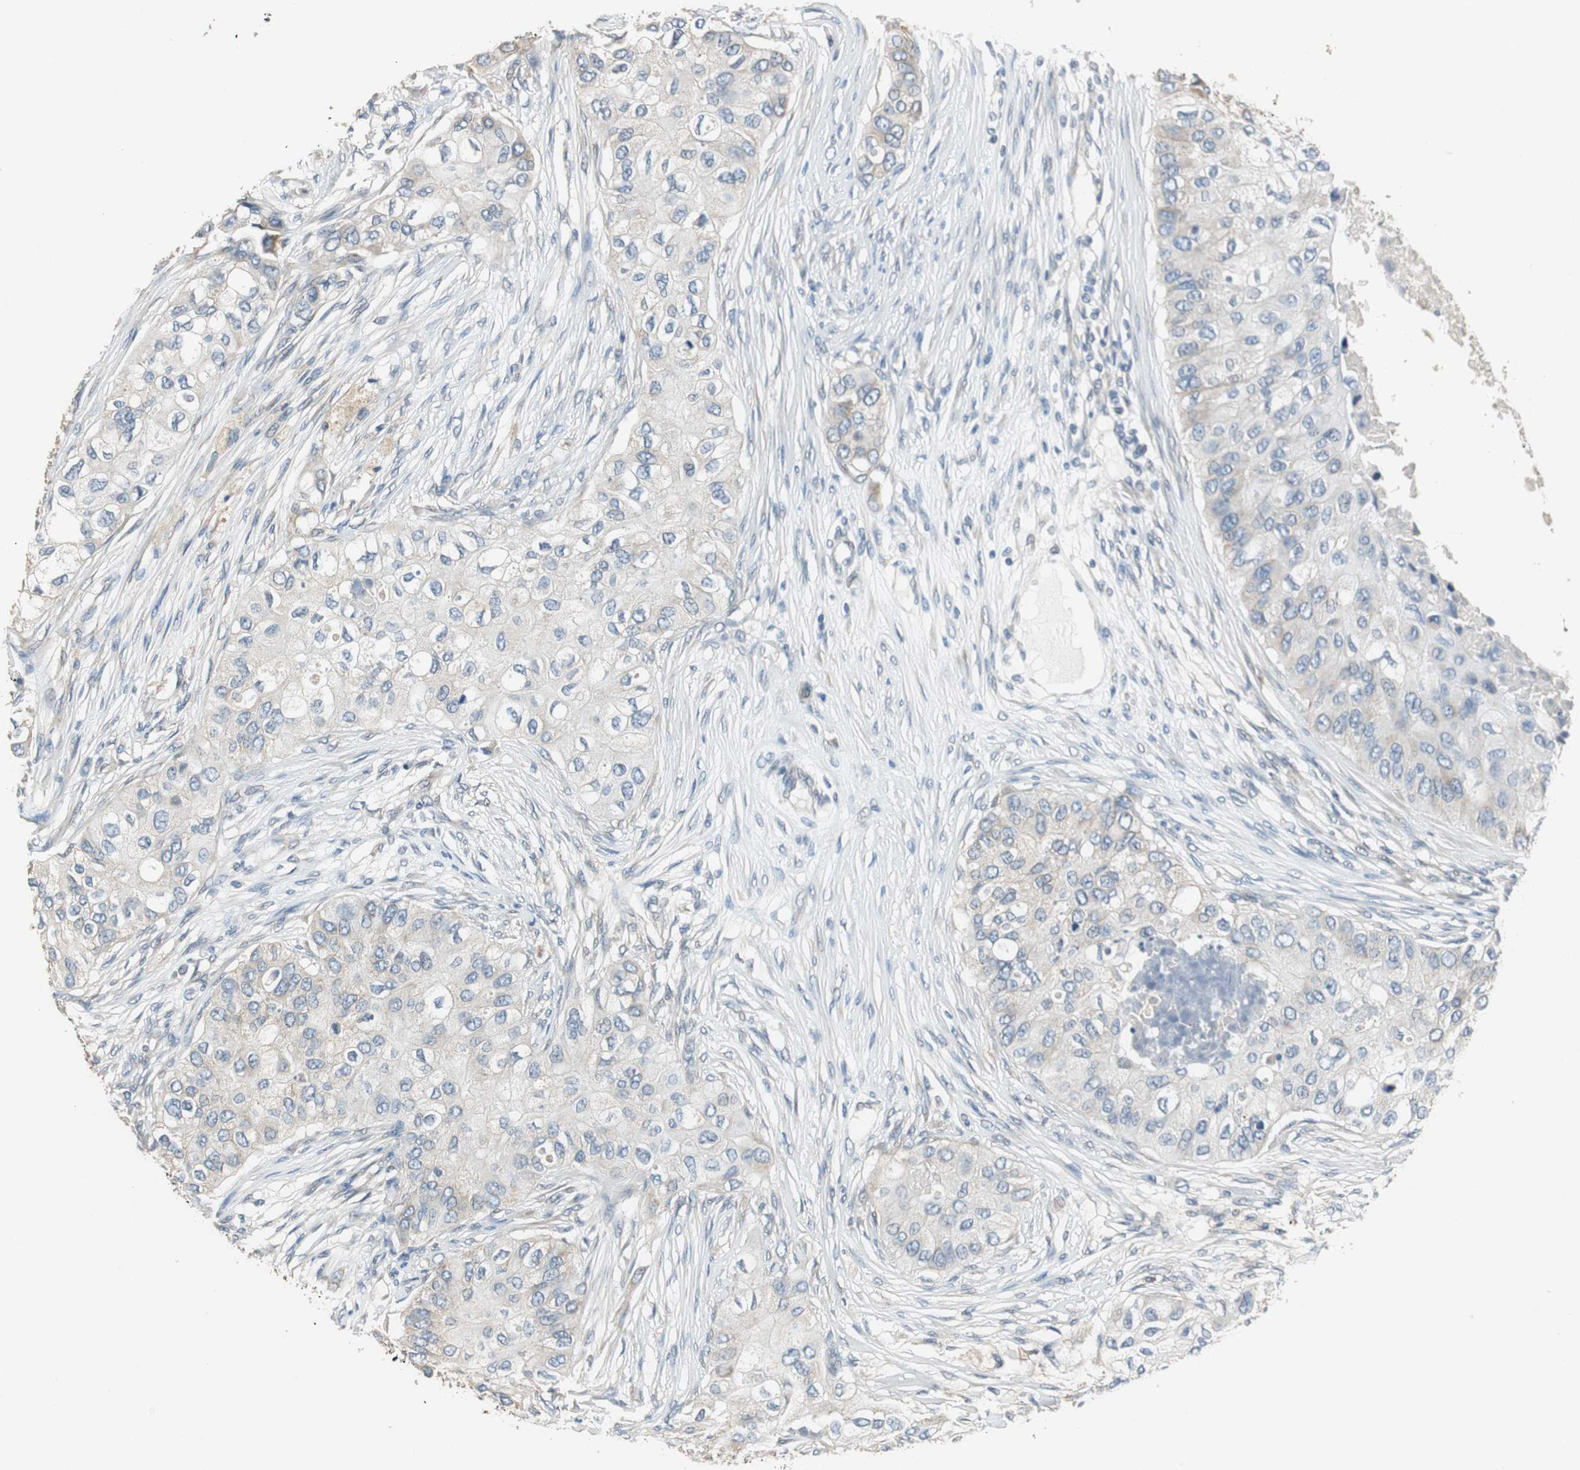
{"staining": {"intensity": "weak", "quantity": "25%-75%", "location": "cytoplasmic/membranous"}, "tissue": "breast cancer", "cell_type": "Tumor cells", "image_type": "cancer", "snomed": [{"axis": "morphology", "description": "Normal tissue, NOS"}, {"axis": "morphology", "description": "Duct carcinoma"}, {"axis": "topography", "description": "Breast"}], "caption": "Breast cancer tissue demonstrates weak cytoplasmic/membranous positivity in approximately 25%-75% of tumor cells, visualized by immunohistochemistry.", "gene": "ALDH4A1", "patient": {"sex": "female", "age": 49}}